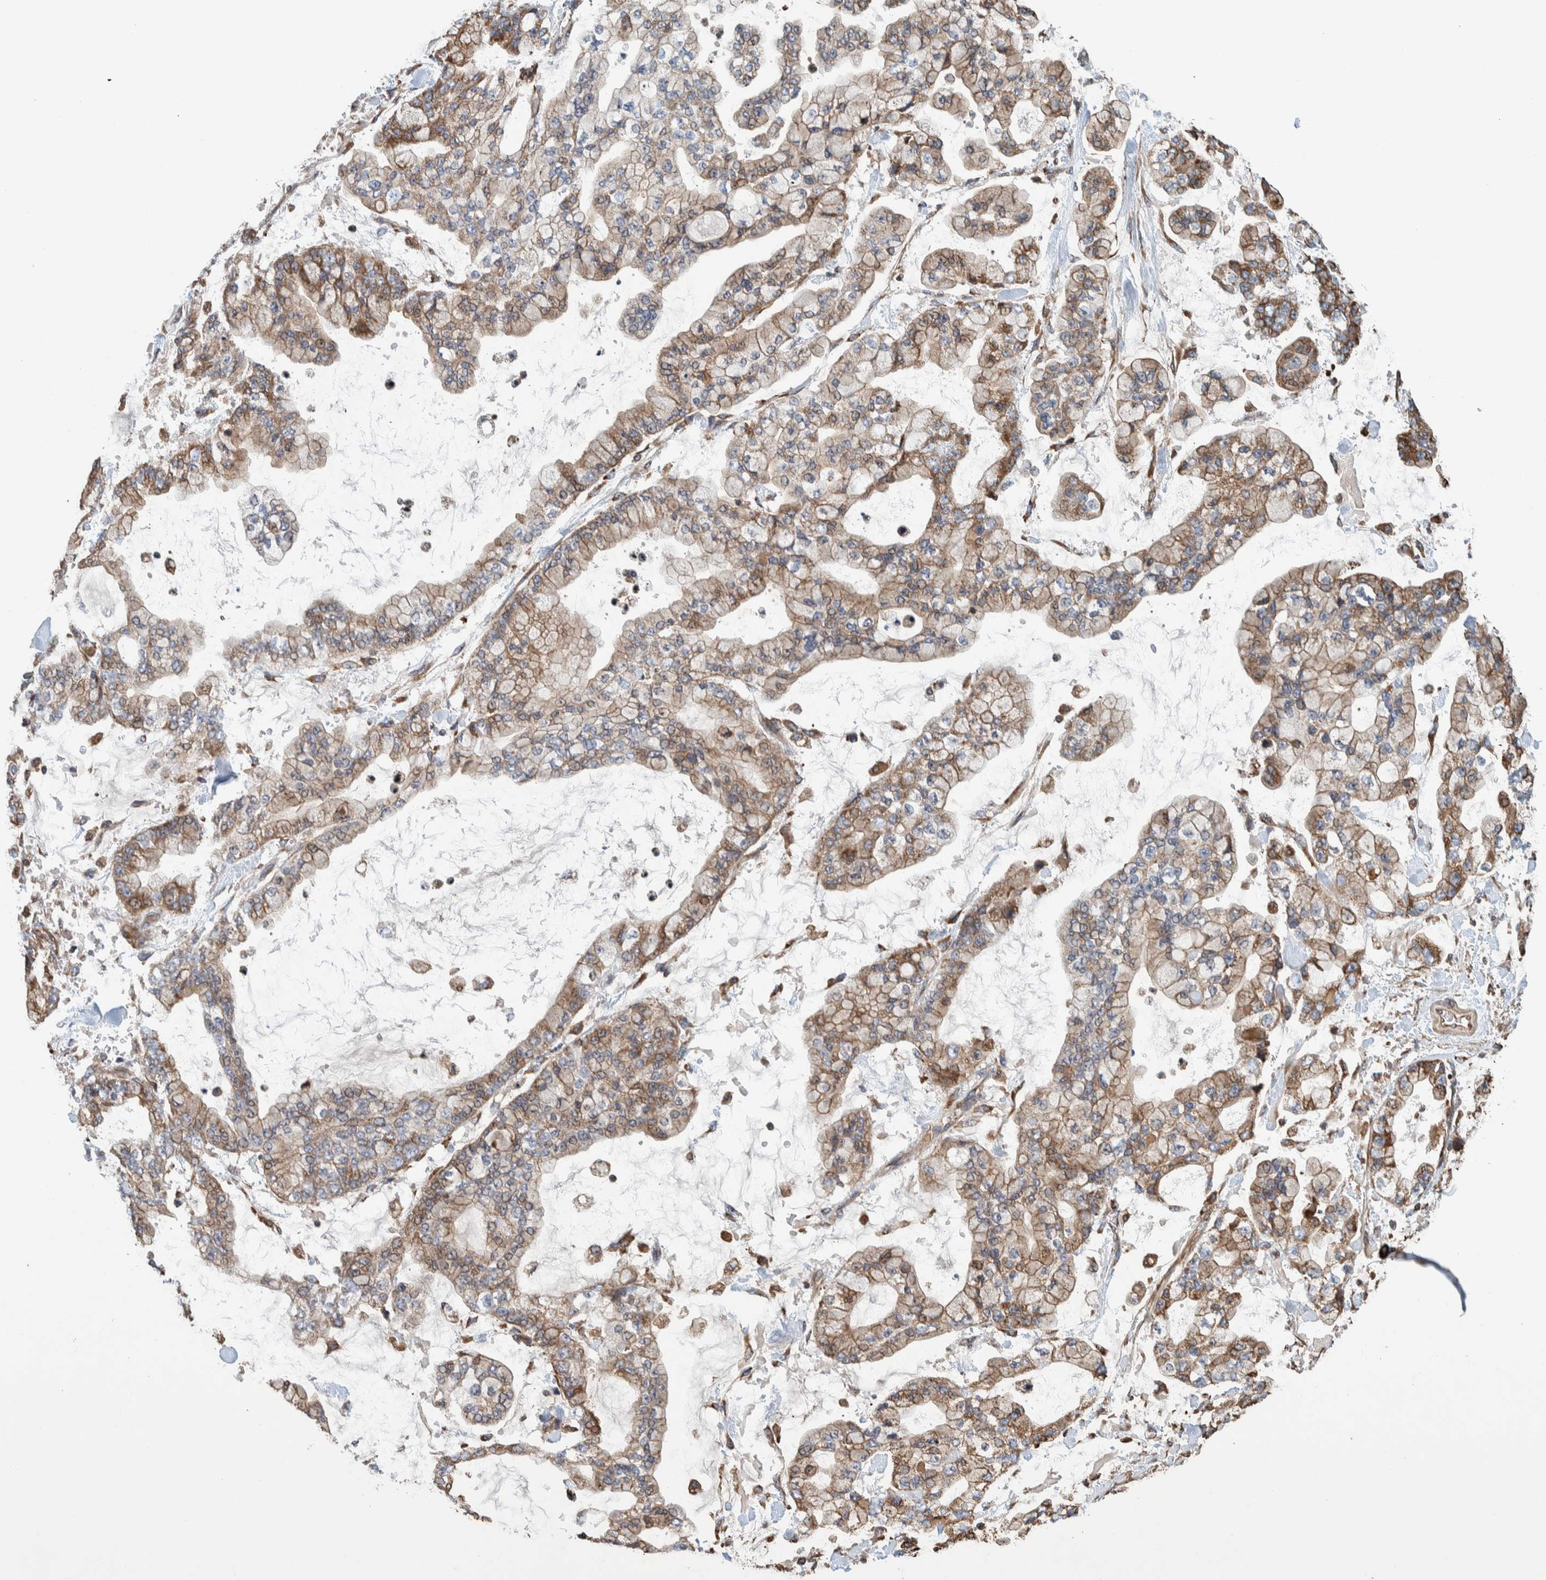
{"staining": {"intensity": "moderate", "quantity": ">75%", "location": "cytoplasmic/membranous"}, "tissue": "stomach cancer", "cell_type": "Tumor cells", "image_type": "cancer", "snomed": [{"axis": "morphology", "description": "Normal tissue, NOS"}, {"axis": "morphology", "description": "Adenocarcinoma, NOS"}, {"axis": "topography", "description": "Stomach, upper"}, {"axis": "topography", "description": "Stomach"}], "caption": "An image showing moderate cytoplasmic/membranous expression in about >75% of tumor cells in adenocarcinoma (stomach), as visualized by brown immunohistochemical staining.", "gene": "PLA2G3", "patient": {"sex": "male", "age": 76}}